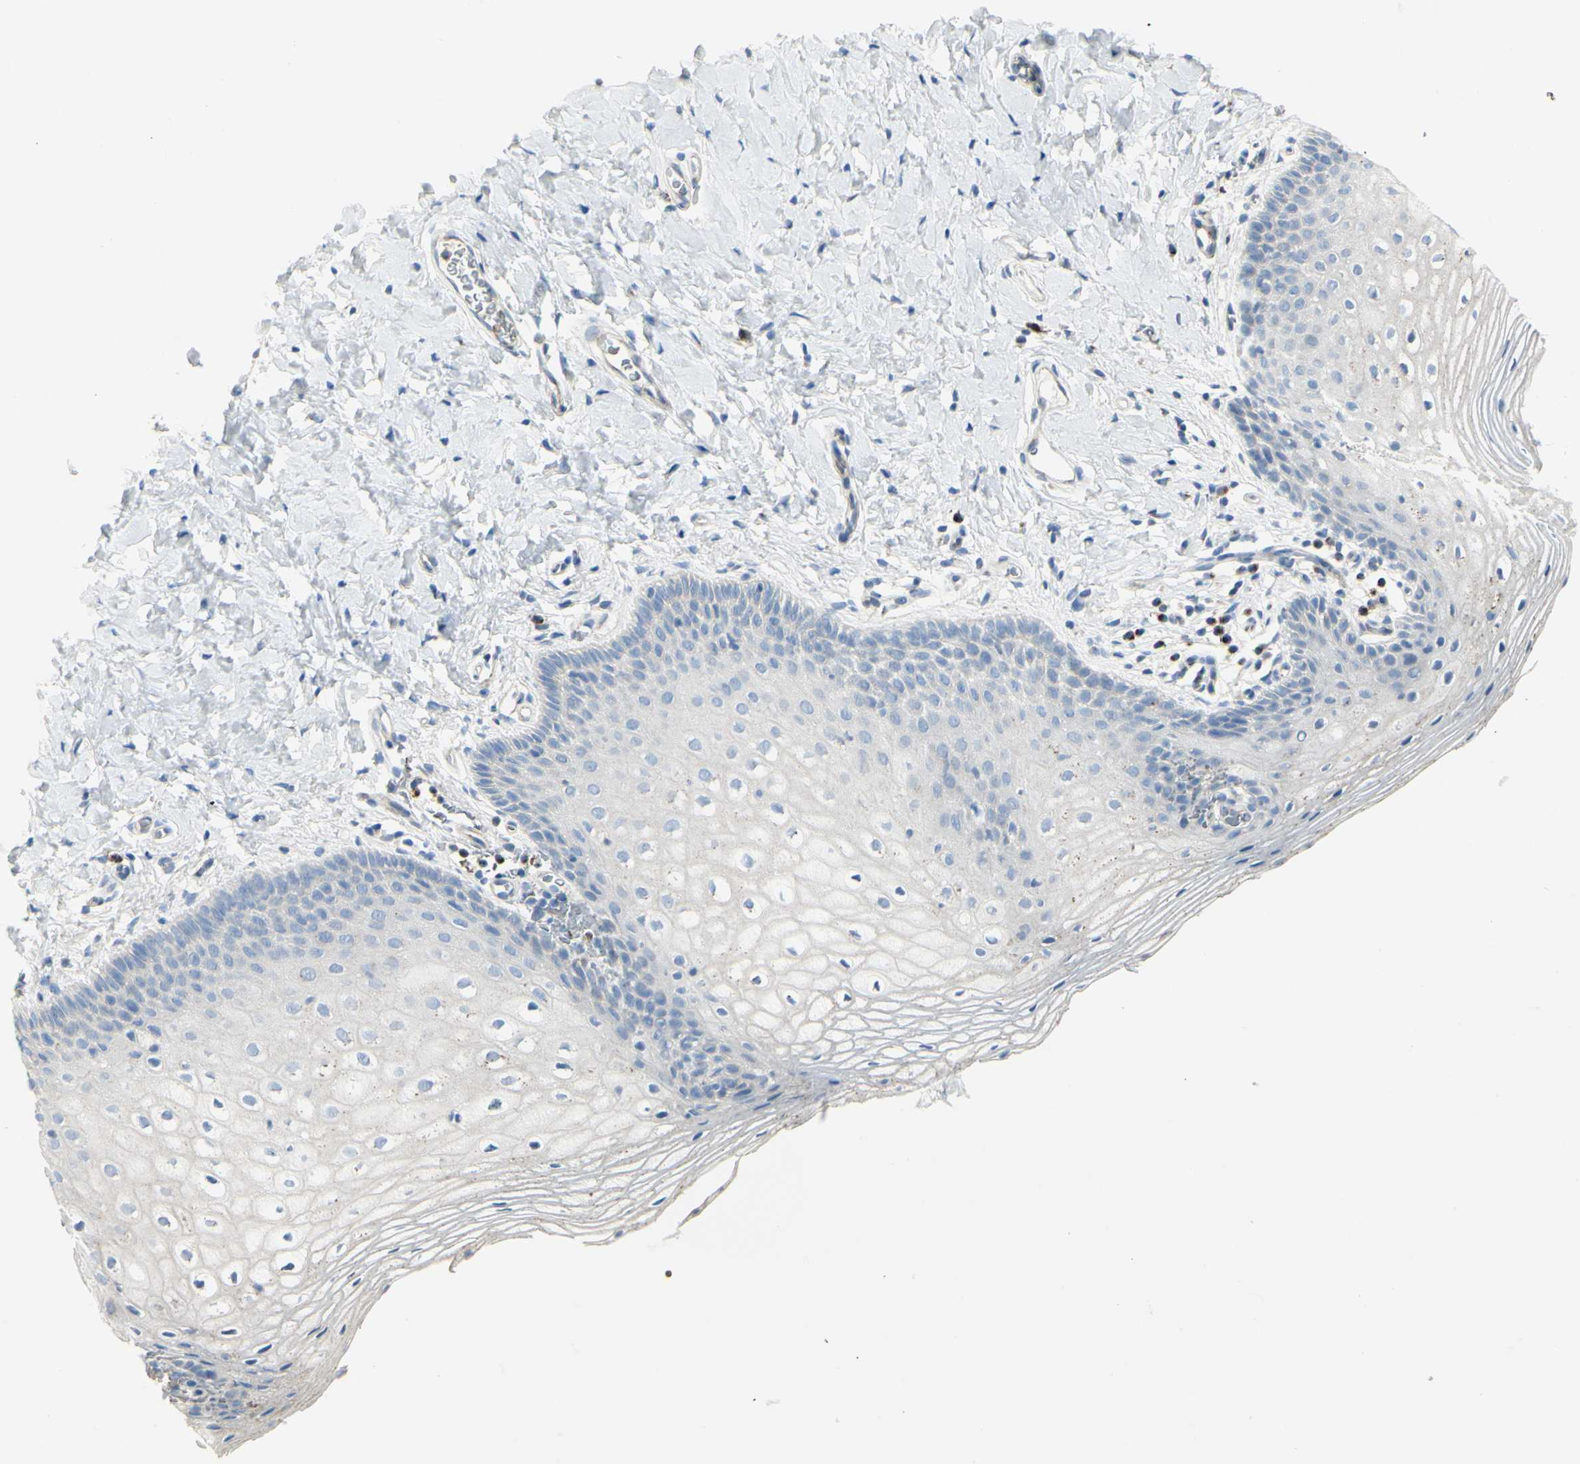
{"staining": {"intensity": "negative", "quantity": "none", "location": "none"}, "tissue": "vagina", "cell_type": "Squamous epithelial cells", "image_type": "normal", "snomed": [{"axis": "morphology", "description": "Normal tissue, NOS"}, {"axis": "topography", "description": "Vagina"}], "caption": "DAB (3,3'-diaminobenzidine) immunohistochemical staining of unremarkable human vagina exhibits no significant expression in squamous epithelial cells.", "gene": "NCBP2L", "patient": {"sex": "female", "age": 55}}